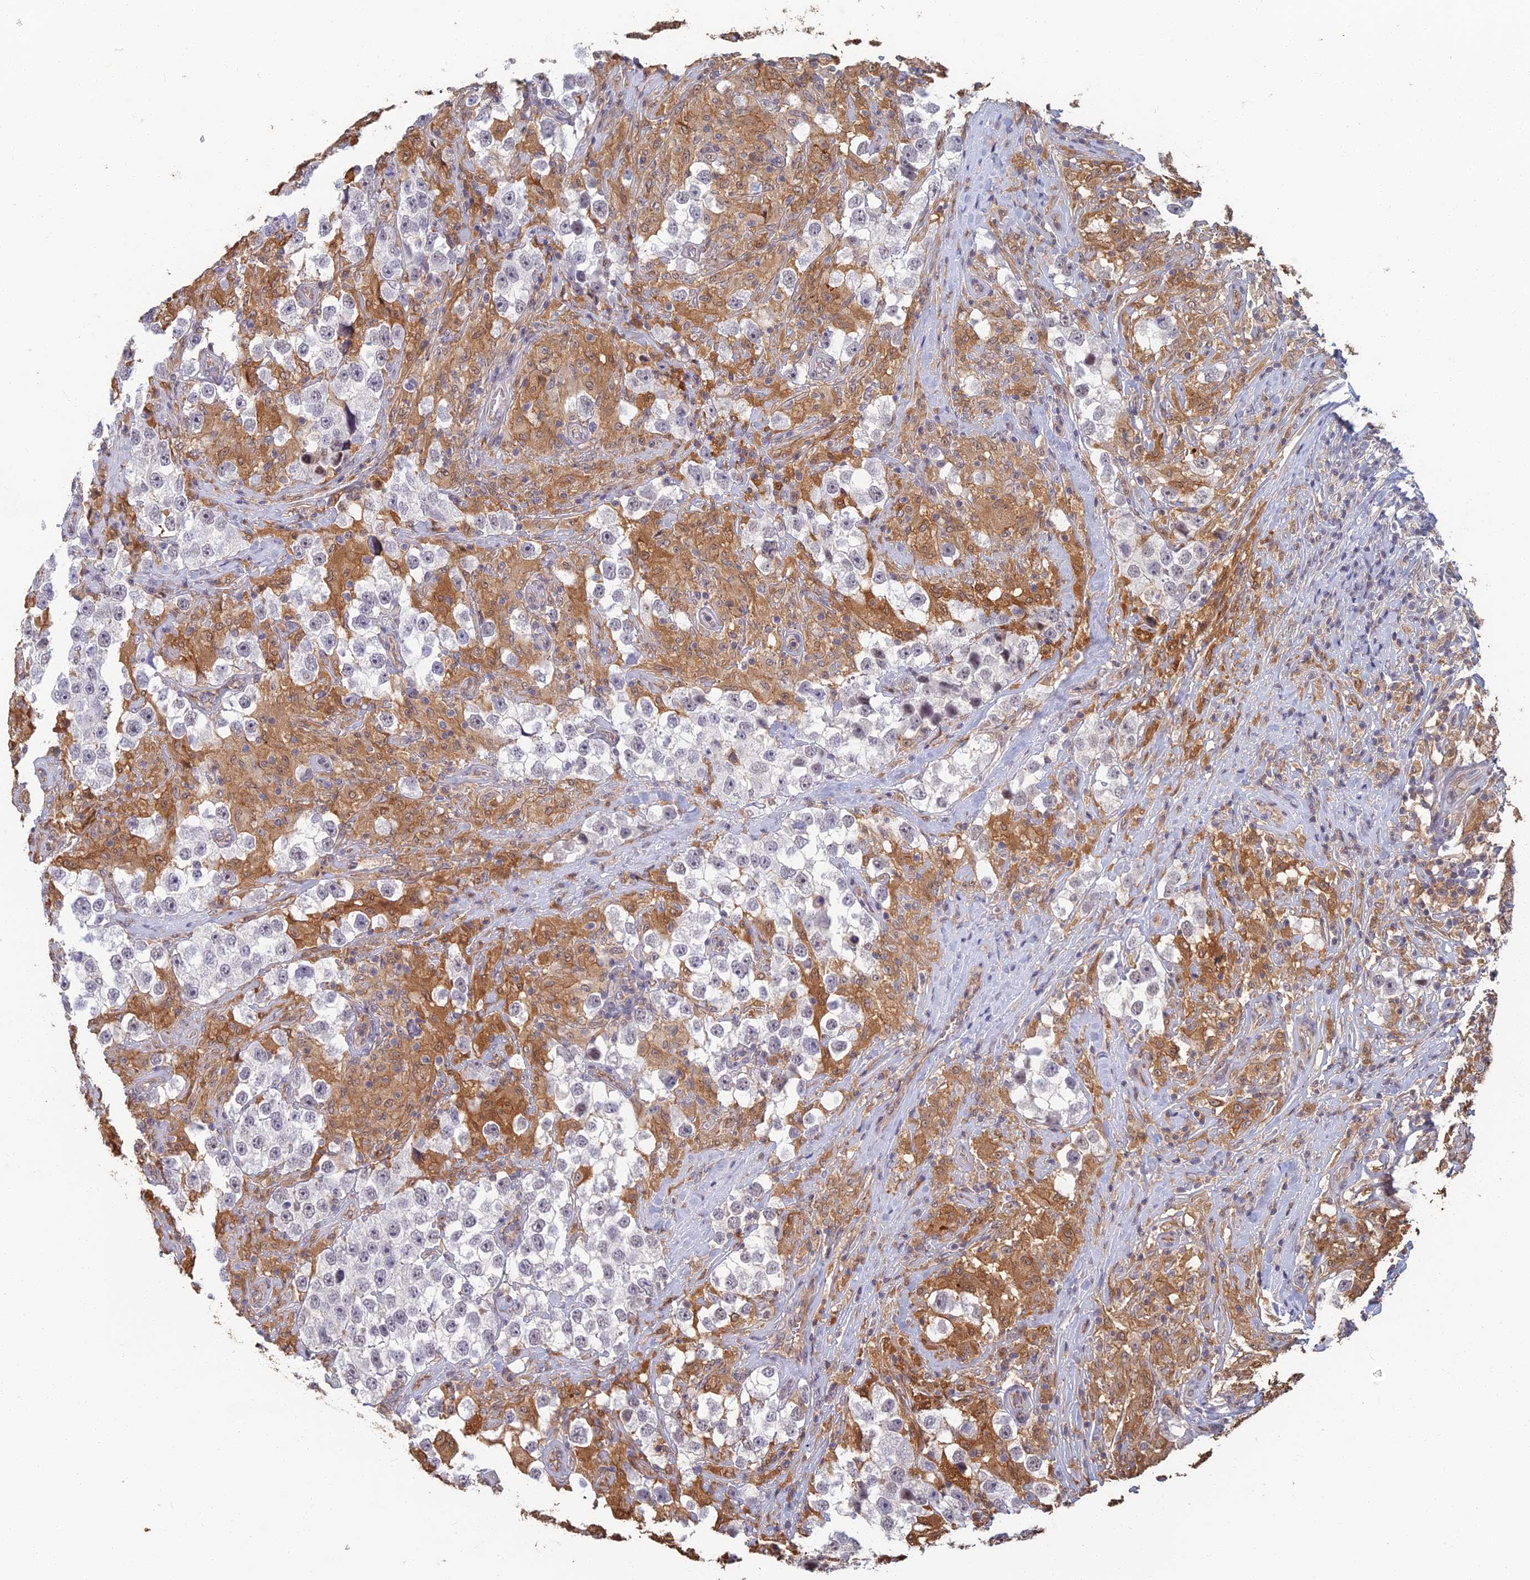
{"staining": {"intensity": "negative", "quantity": "none", "location": "none"}, "tissue": "testis cancer", "cell_type": "Tumor cells", "image_type": "cancer", "snomed": [{"axis": "morphology", "description": "Seminoma, NOS"}, {"axis": "topography", "description": "Testis"}], "caption": "Tumor cells show no significant protein expression in seminoma (testis).", "gene": "LRRN3", "patient": {"sex": "male", "age": 46}}